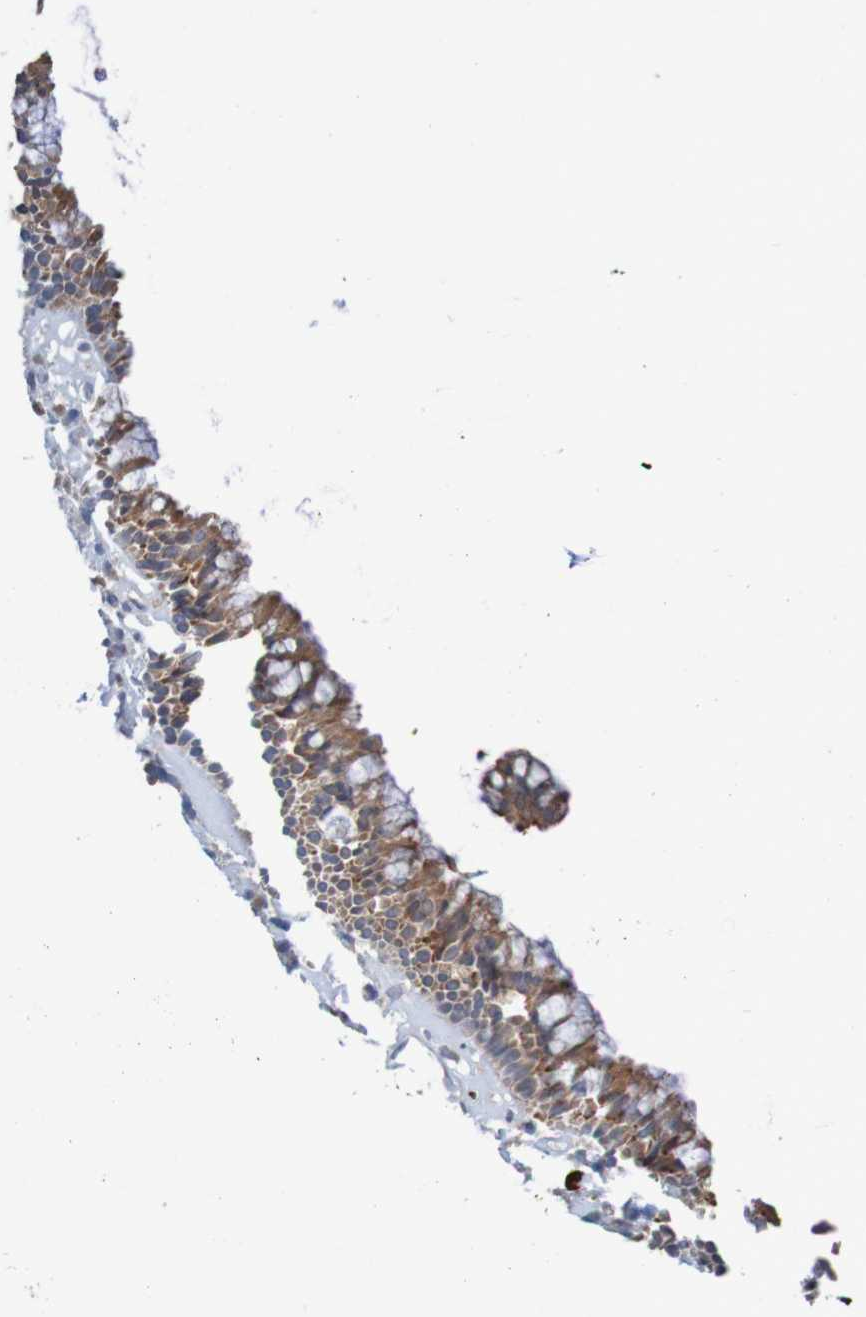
{"staining": {"intensity": "moderate", "quantity": ">75%", "location": "cytoplasmic/membranous"}, "tissue": "nasopharynx", "cell_type": "Respiratory epithelial cells", "image_type": "normal", "snomed": [{"axis": "morphology", "description": "Normal tissue, NOS"}, {"axis": "topography", "description": "Nasopharynx"}], "caption": "Immunohistochemistry (IHC) micrograph of benign nasopharynx: human nasopharynx stained using immunohistochemistry reveals medium levels of moderate protein expression localized specifically in the cytoplasmic/membranous of respiratory epithelial cells, appearing as a cytoplasmic/membranous brown color.", "gene": "PARP4", "patient": {"sex": "female", "age": 51}}